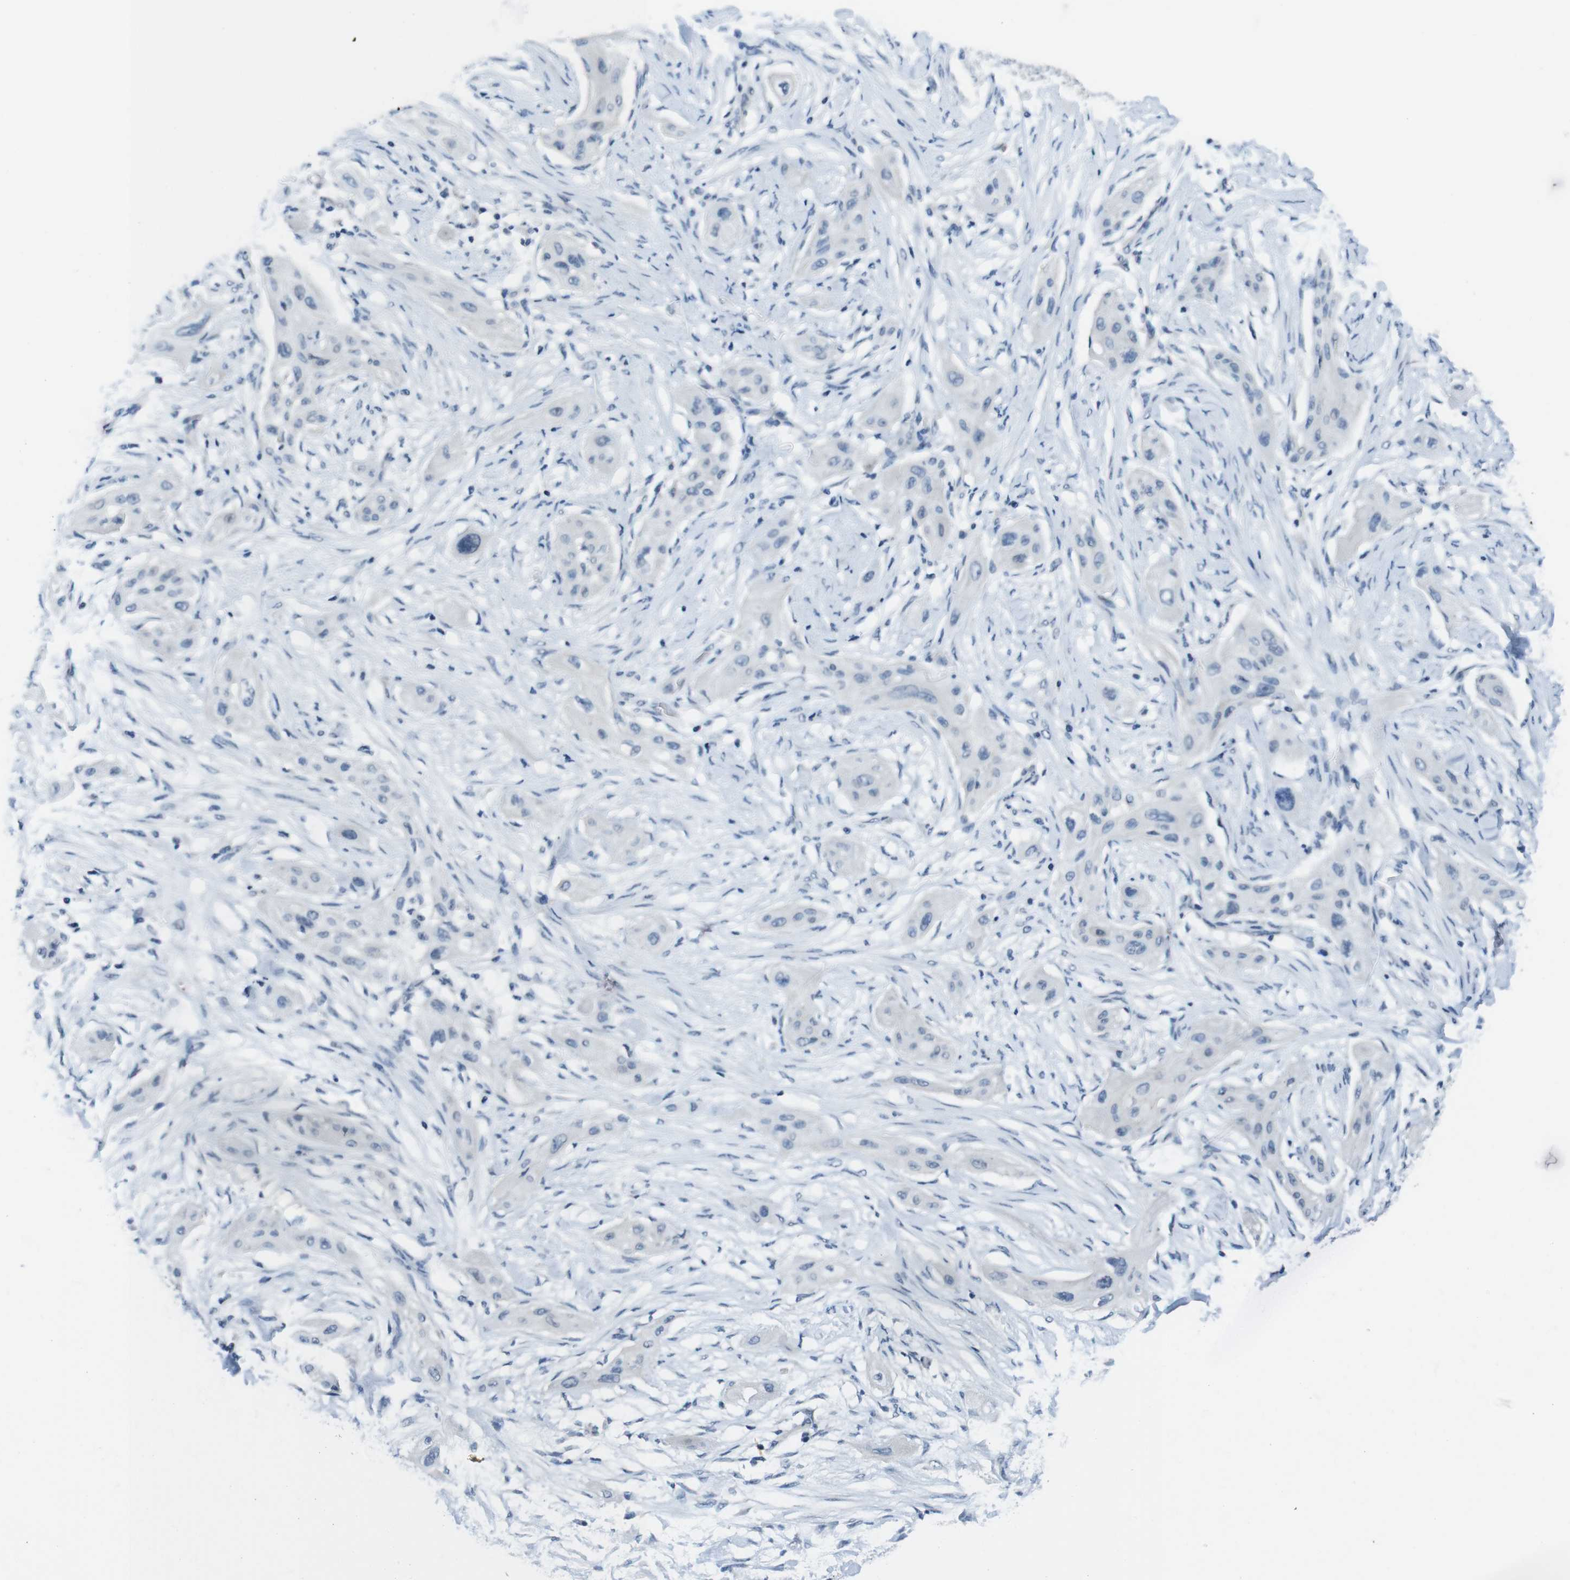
{"staining": {"intensity": "negative", "quantity": "none", "location": "none"}, "tissue": "lung cancer", "cell_type": "Tumor cells", "image_type": "cancer", "snomed": [{"axis": "morphology", "description": "Squamous cell carcinoma, NOS"}, {"axis": "topography", "description": "Lung"}], "caption": "Protein analysis of lung cancer (squamous cell carcinoma) demonstrates no significant positivity in tumor cells.", "gene": "HRH2", "patient": {"sex": "female", "age": 47}}